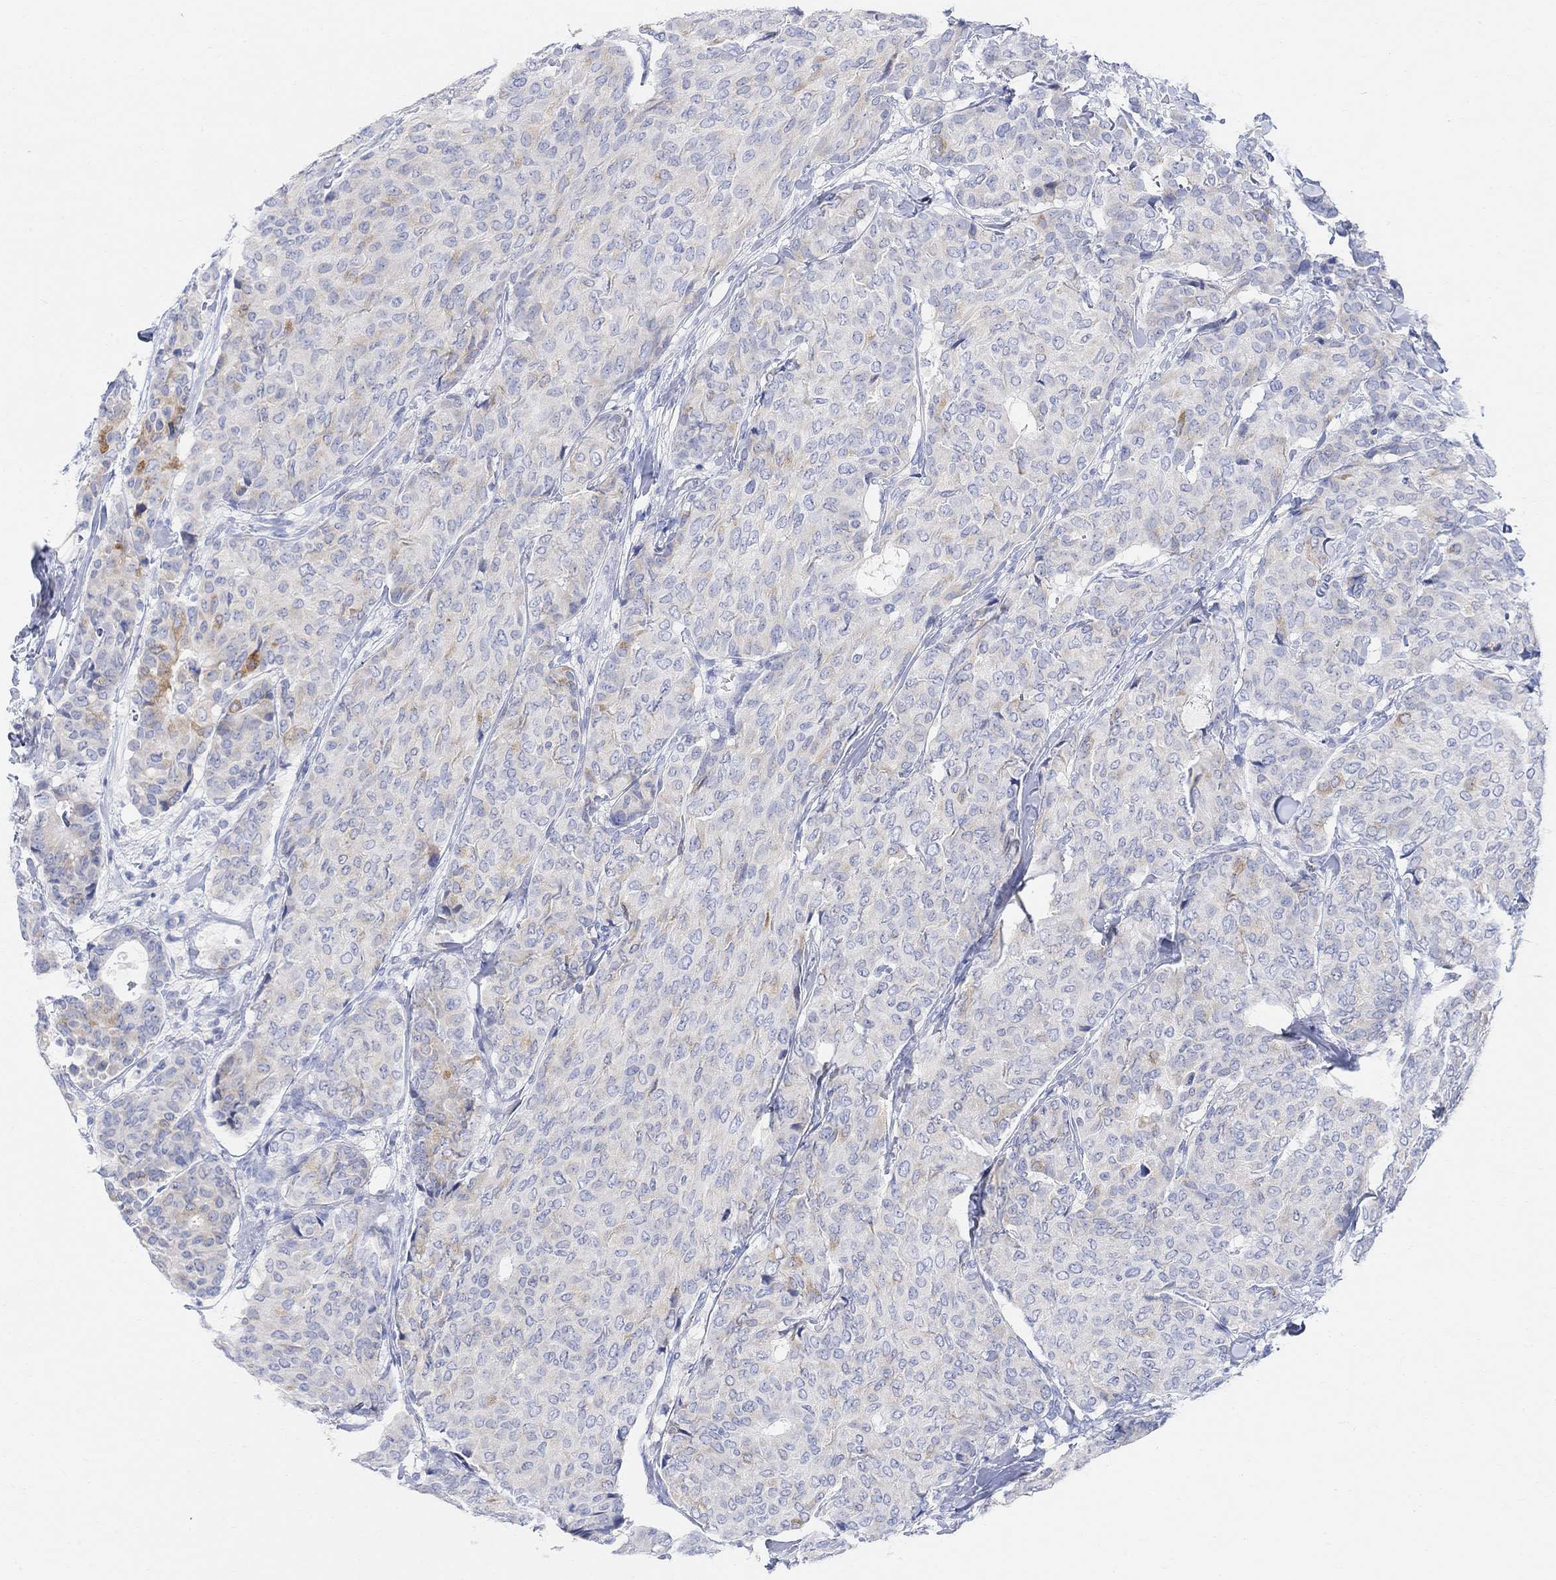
{"staining": {"intensity": "weak", "quantity": "<25%", "location": "cytoplasmic/membranous"}, "tissue": "breast cancer", "cell_type": "Tumor cells", "image_type": "cancer", "snomed": [{"axis": "morphology", "description": "Duct carcinoma"}, {"axis": "topography", "description": "Breast"}], "caption": "This is an immunohistochemistry photomicrograph of human breast cancer. There is no expression in tumor cells.", "gene": "RETNLB", "patient": {"sex": "female", "age": 75}}